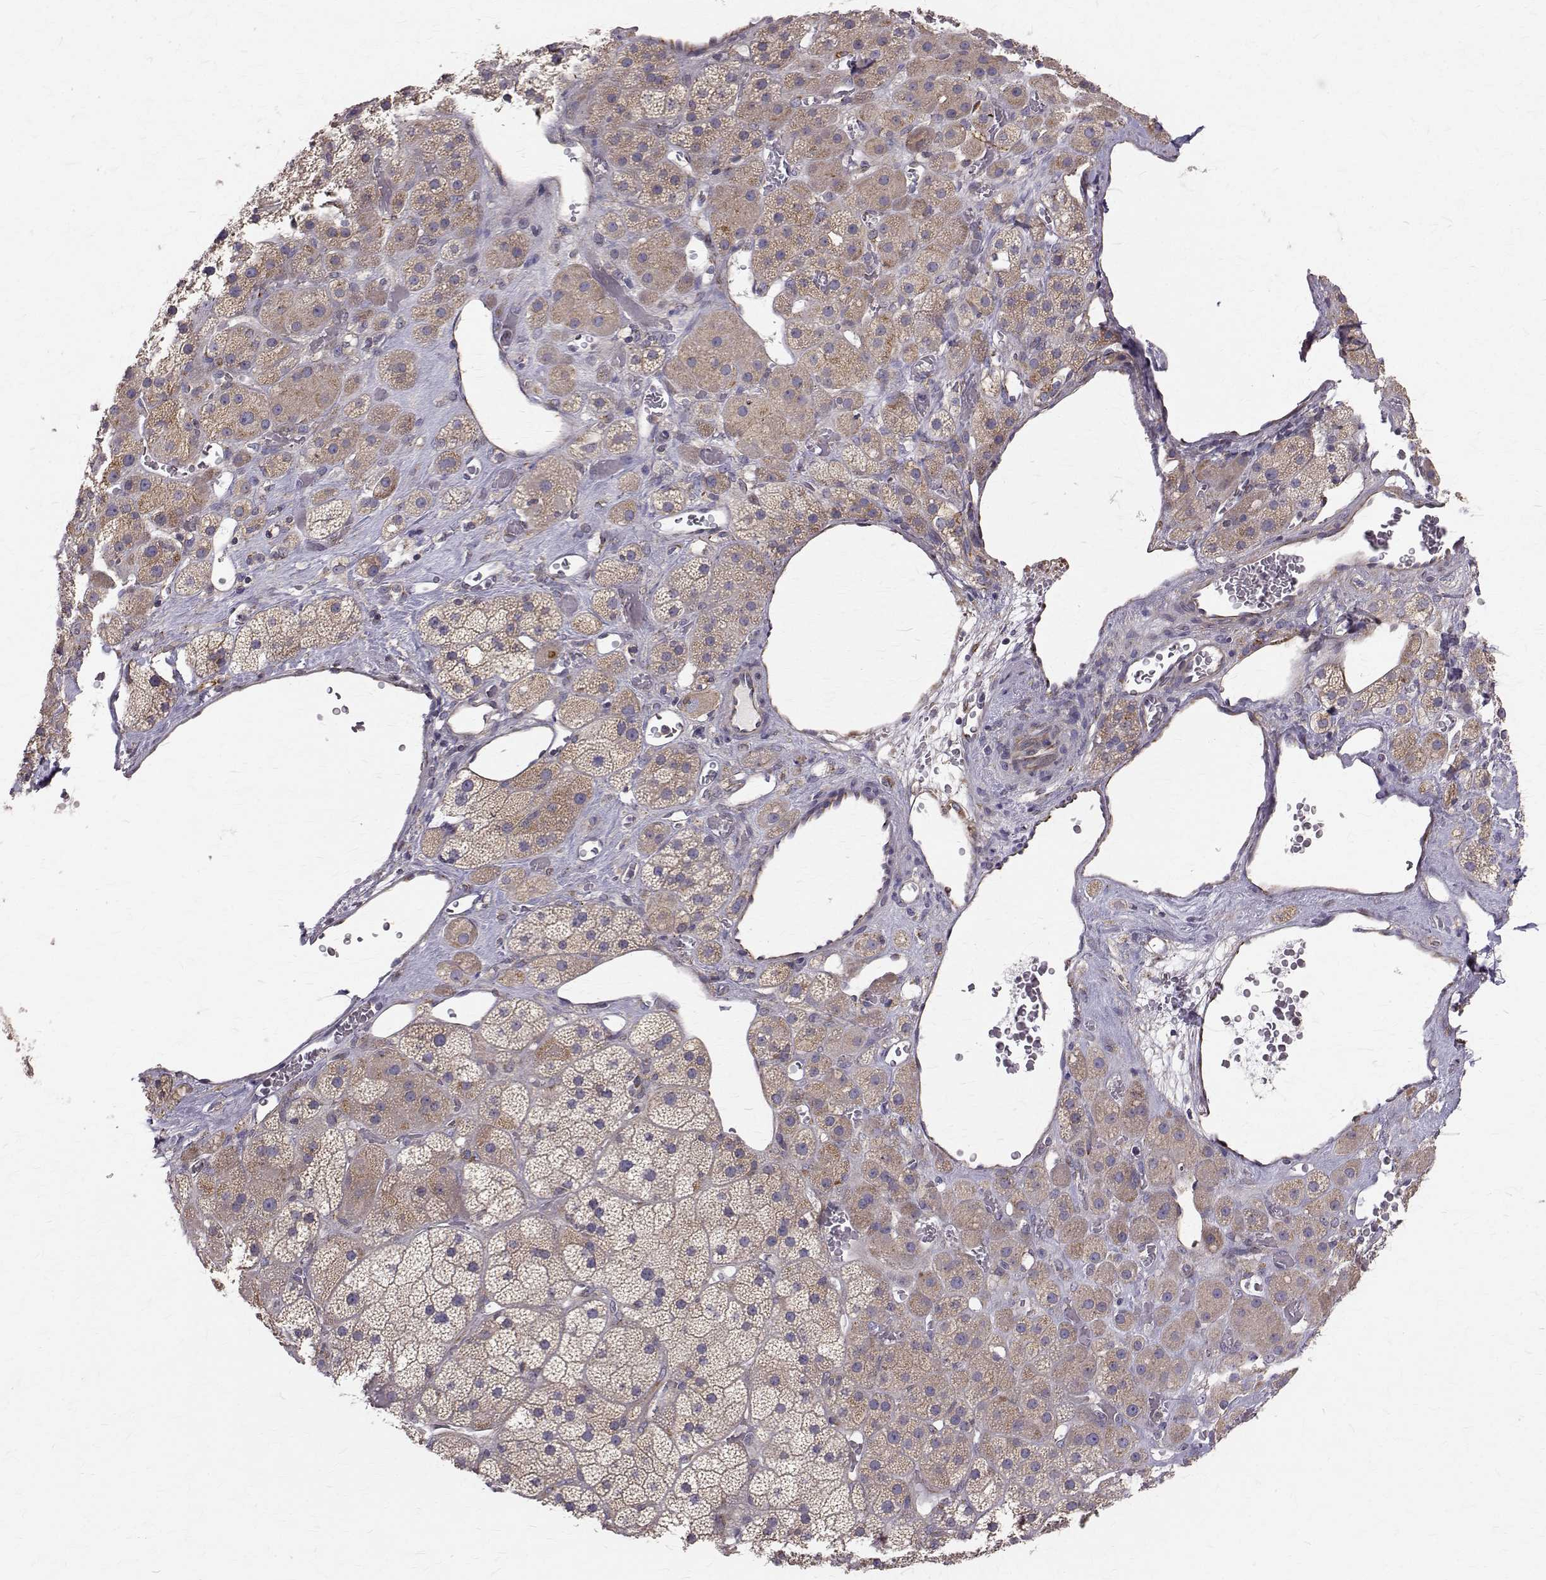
{"staining": {"intensity": "weak", "quantity": "25%-75%", "location": "cytoplasmic/membranous"}, "tissue": "adrenal gland", "cell_type": "Glandular cells", "image_type": "normal", "snomed": [{"axis": "morphology", "description": "Normal tissue, NOS"}, {"axis": "topography", "description": "Adrenal gland"}], "caption": "The micrograph demonstrates immunohistochemical staining of benign adrenal gland. There is weak cytoplasmic/membranous expression is identified in about 25%-75% of glandular cells.", "gene": "ARFGAP1", "patient": {"sex": "male", "age": 57}}